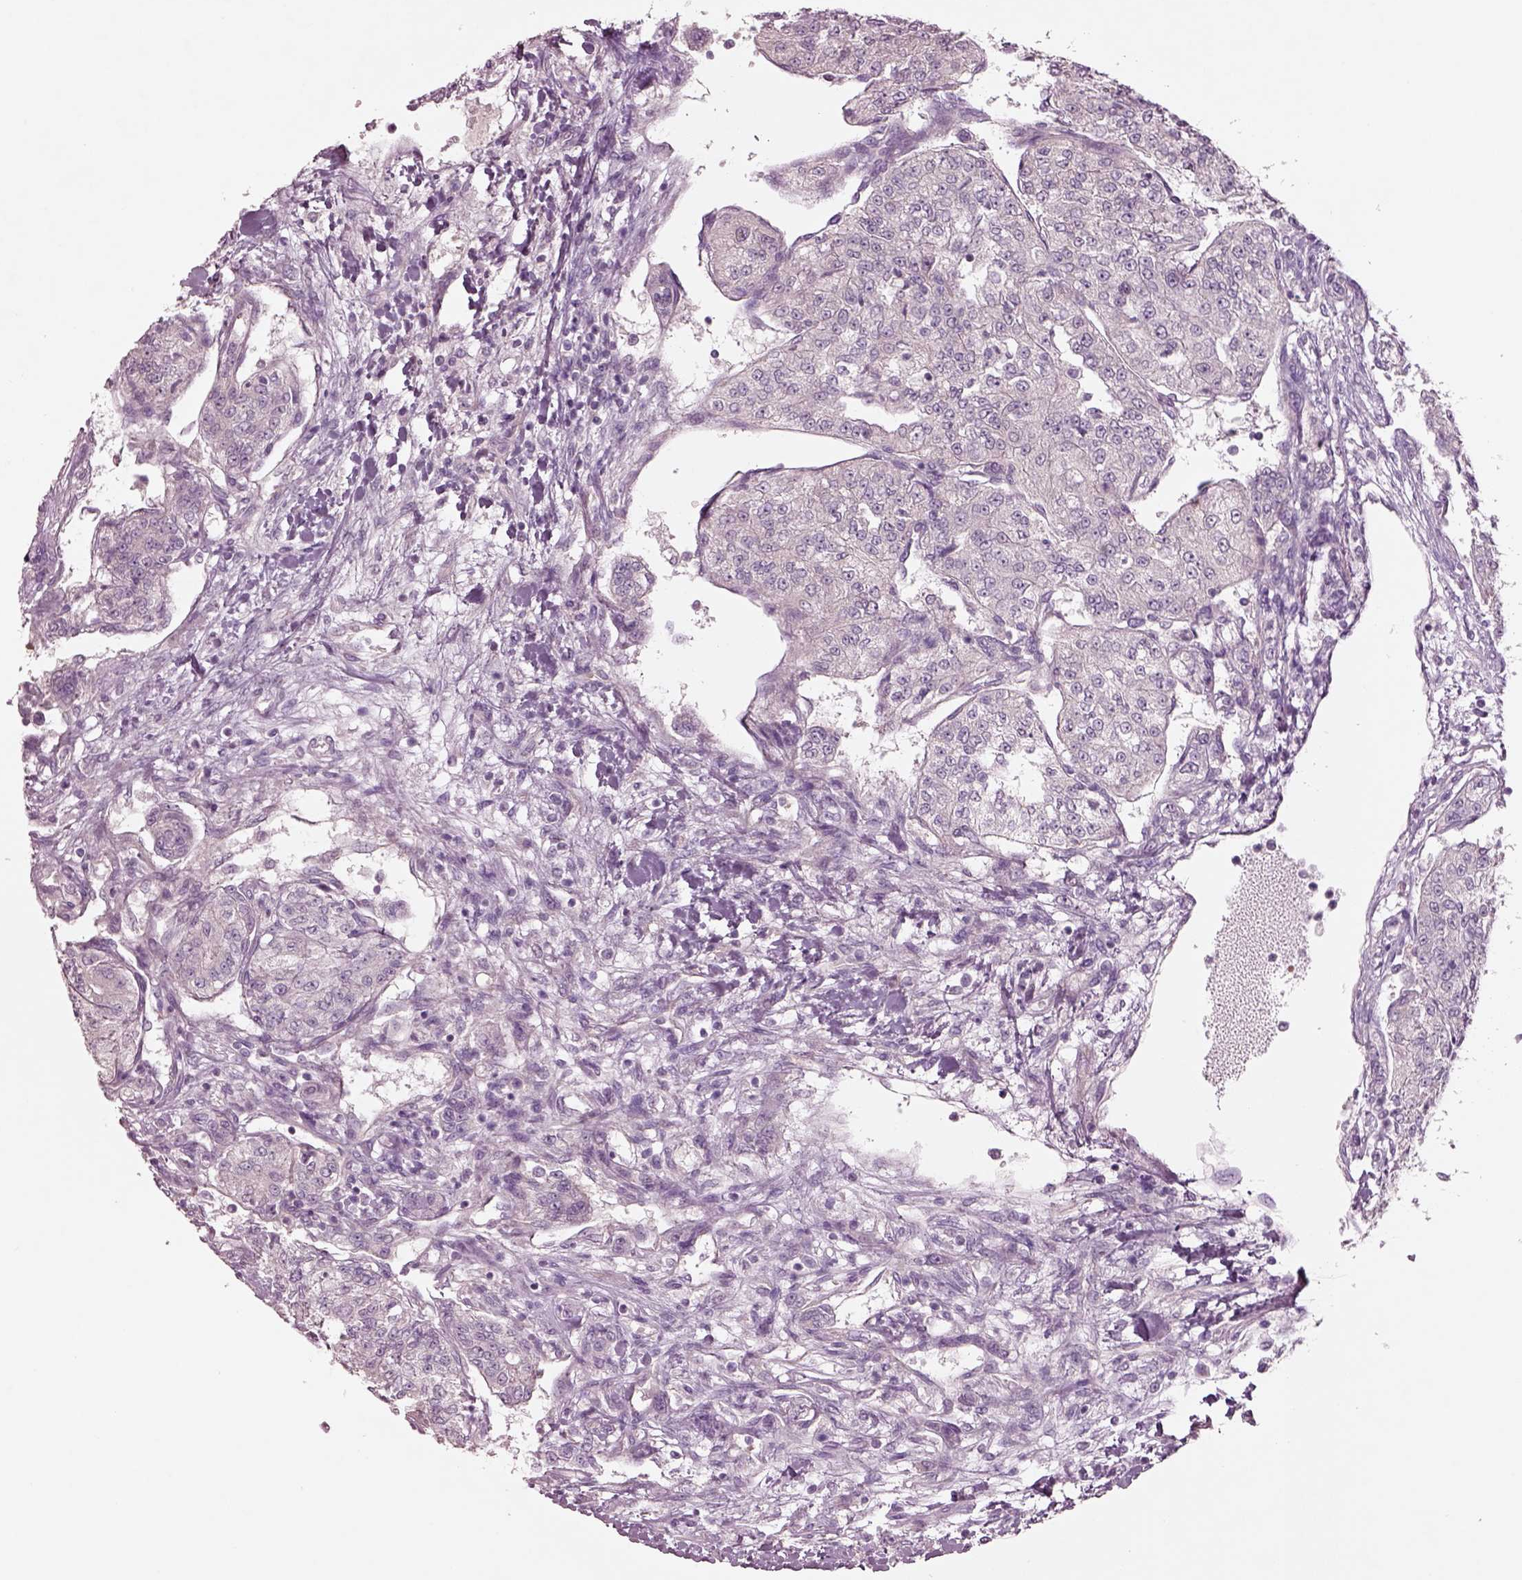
{"staining": {"intensity": "negative", "quantity": "none", "location": "none"}, "tissue": "renal cancer", "cell_type": "Tumor cells", "image_type": "cancer", "snomed": [{"axis": "morphology", "description": "Adenocarcinoma, NOS"}, {"axis": "topography", "description": "Kidney"}], "caption": "An immunohistochemistry (IHC) image of adenocarcinoma (renal) is shown. There is no staining in tumor cells of adenocarcinoma (renal).", "gene": "DUOXA2", "patient": {"sex": "female", "age": 63}}